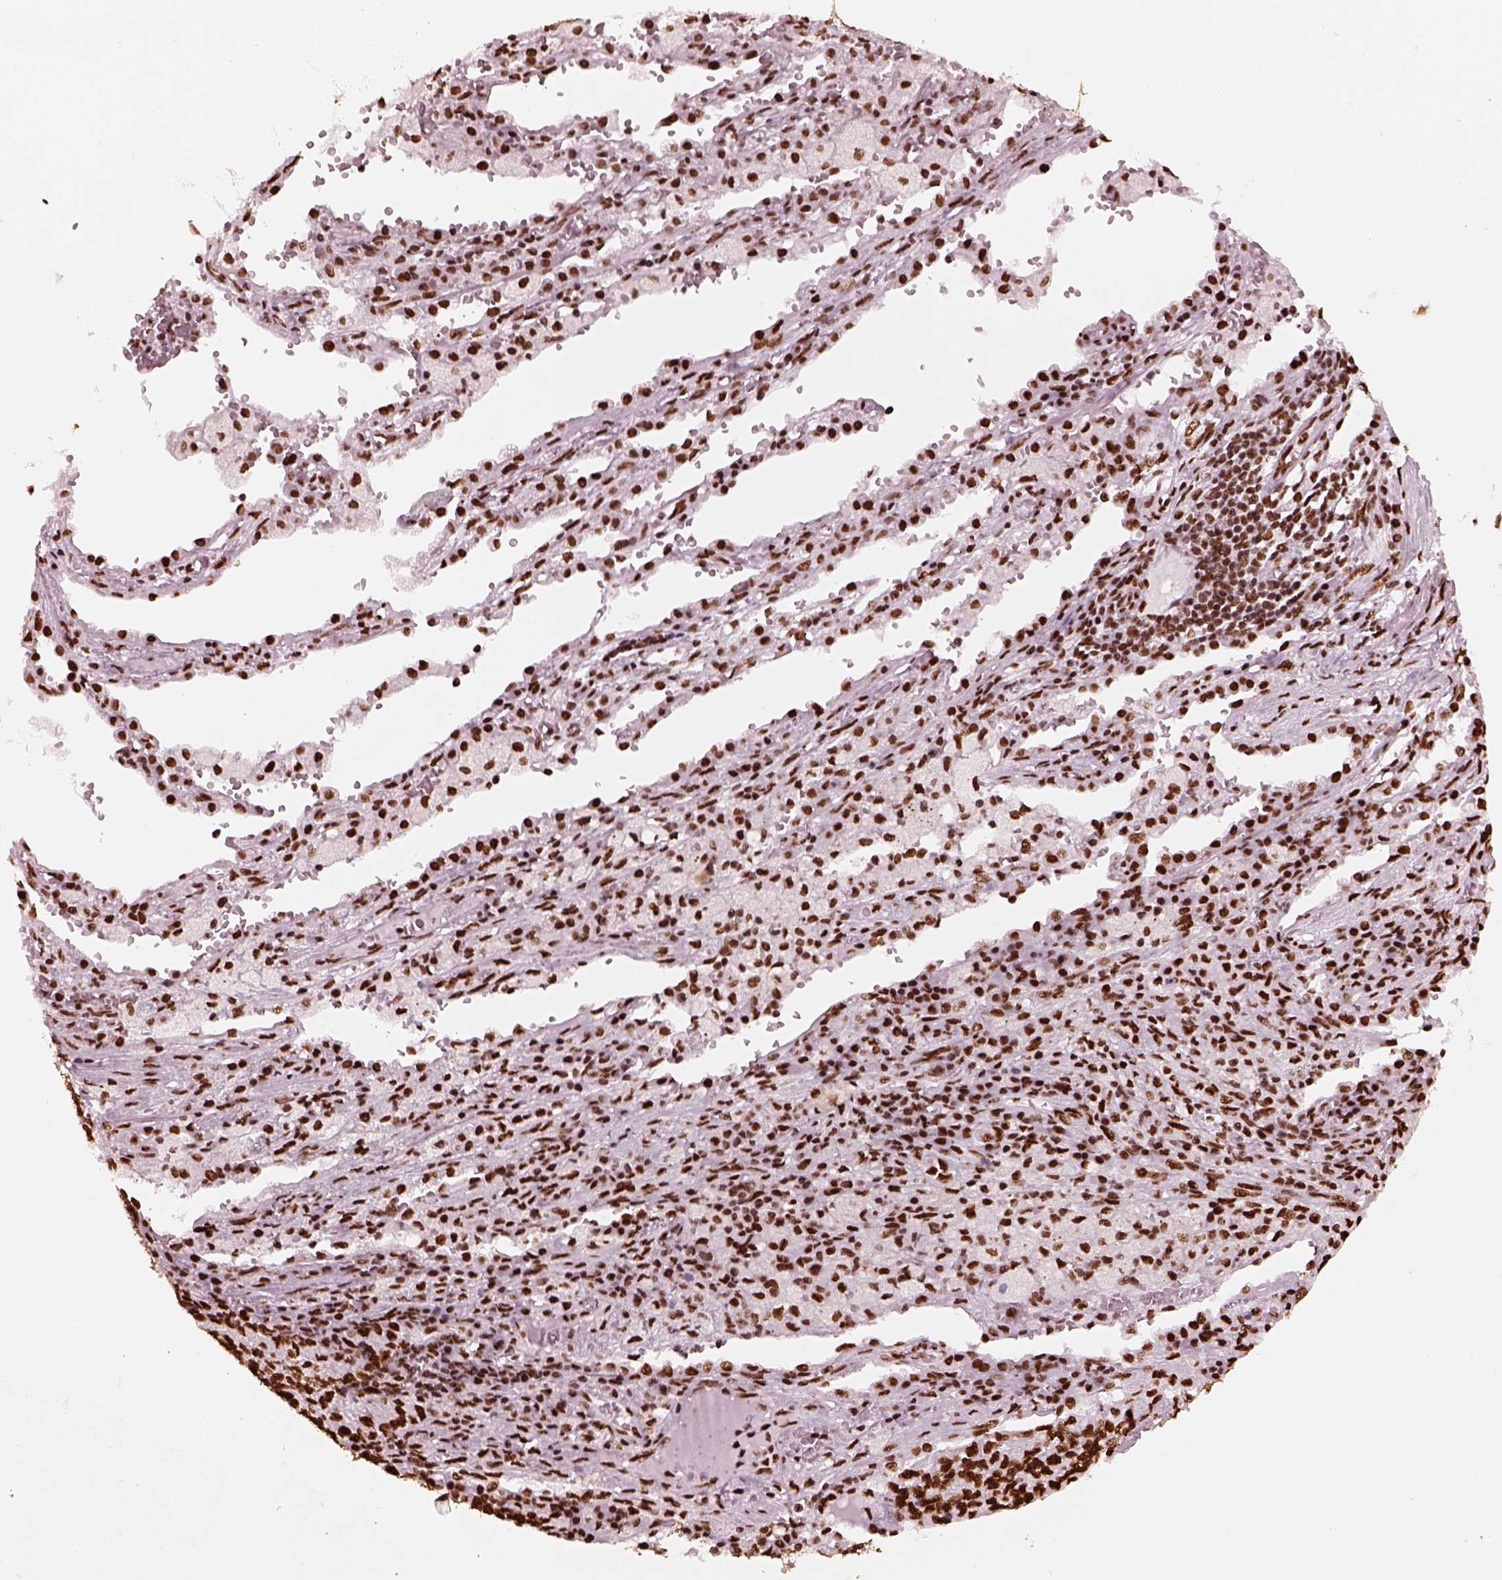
{"staining": {"intensity": "strong", "quantity": ">75%", "location": "nuclear"}, "tissue": "lung cancer", "cell_type": "Tumor cells", "image_type": "cancer", "snomed": [{"axis": "morphology", "description": "Adenocarcinoma, NOS"}, {"axis": "topography", "description": "Lung"}], "caption": "This histopathology image exhibits IHC staining of human lung cancer, with high strong nuclear staining in about >75% of tumor cells.", "gene": "CBFA2T3", "patient": {"sex": "male", "age": 57}}